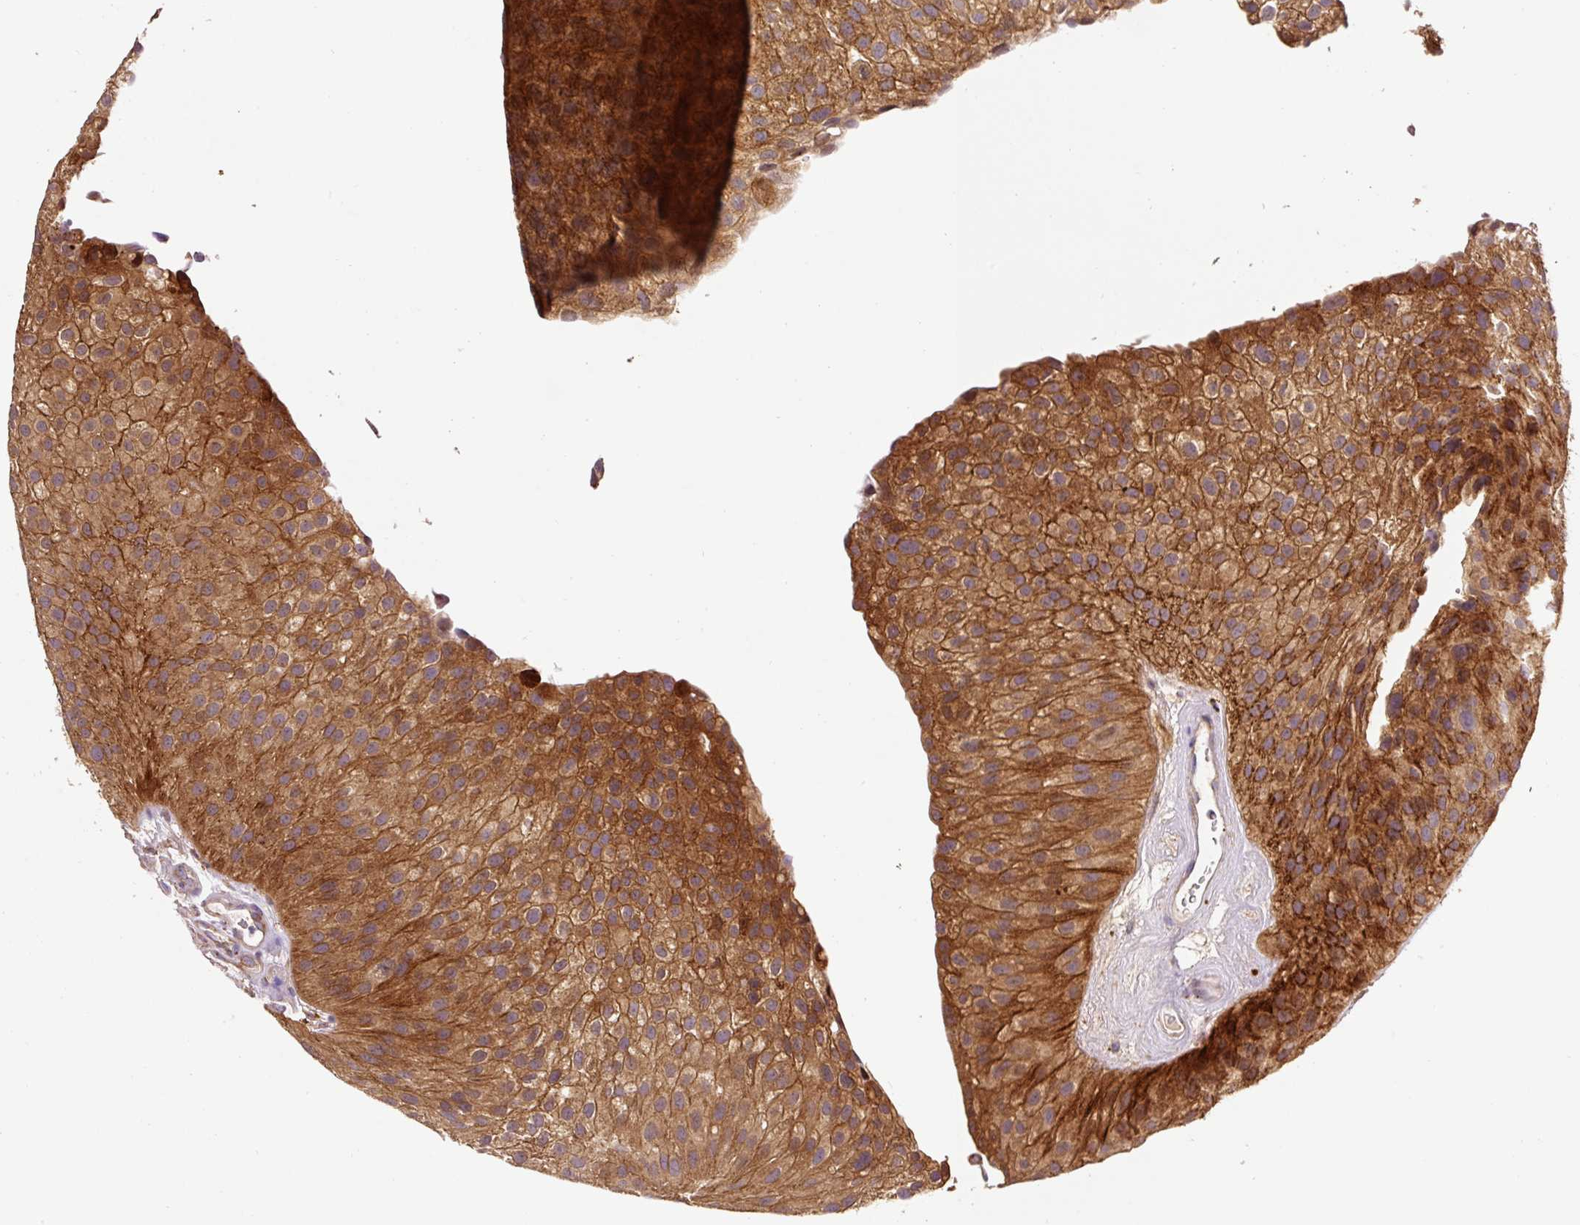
{"staining": {"intensity": "moderate", "quantity": ">75%", "location": "cytoplasmic/membranous"}, "tissue": "urothelial cancer", "cell_type": "Tumor cells", "image_type": "cancer", "snomed": [{"axis": "morphology", "description": "Urothelial carcinoma, NOS"}, {"axis": "topography", "description": "Urinary bladder"}], "caption": "Human urothelial cancer stained with a brown dye demonstrates moderate cytoplasmic/membranous positive positivity in about >75% of tumor cells.", "gene": "RNF170", "patient": {"sex": "male", "age": 87}}